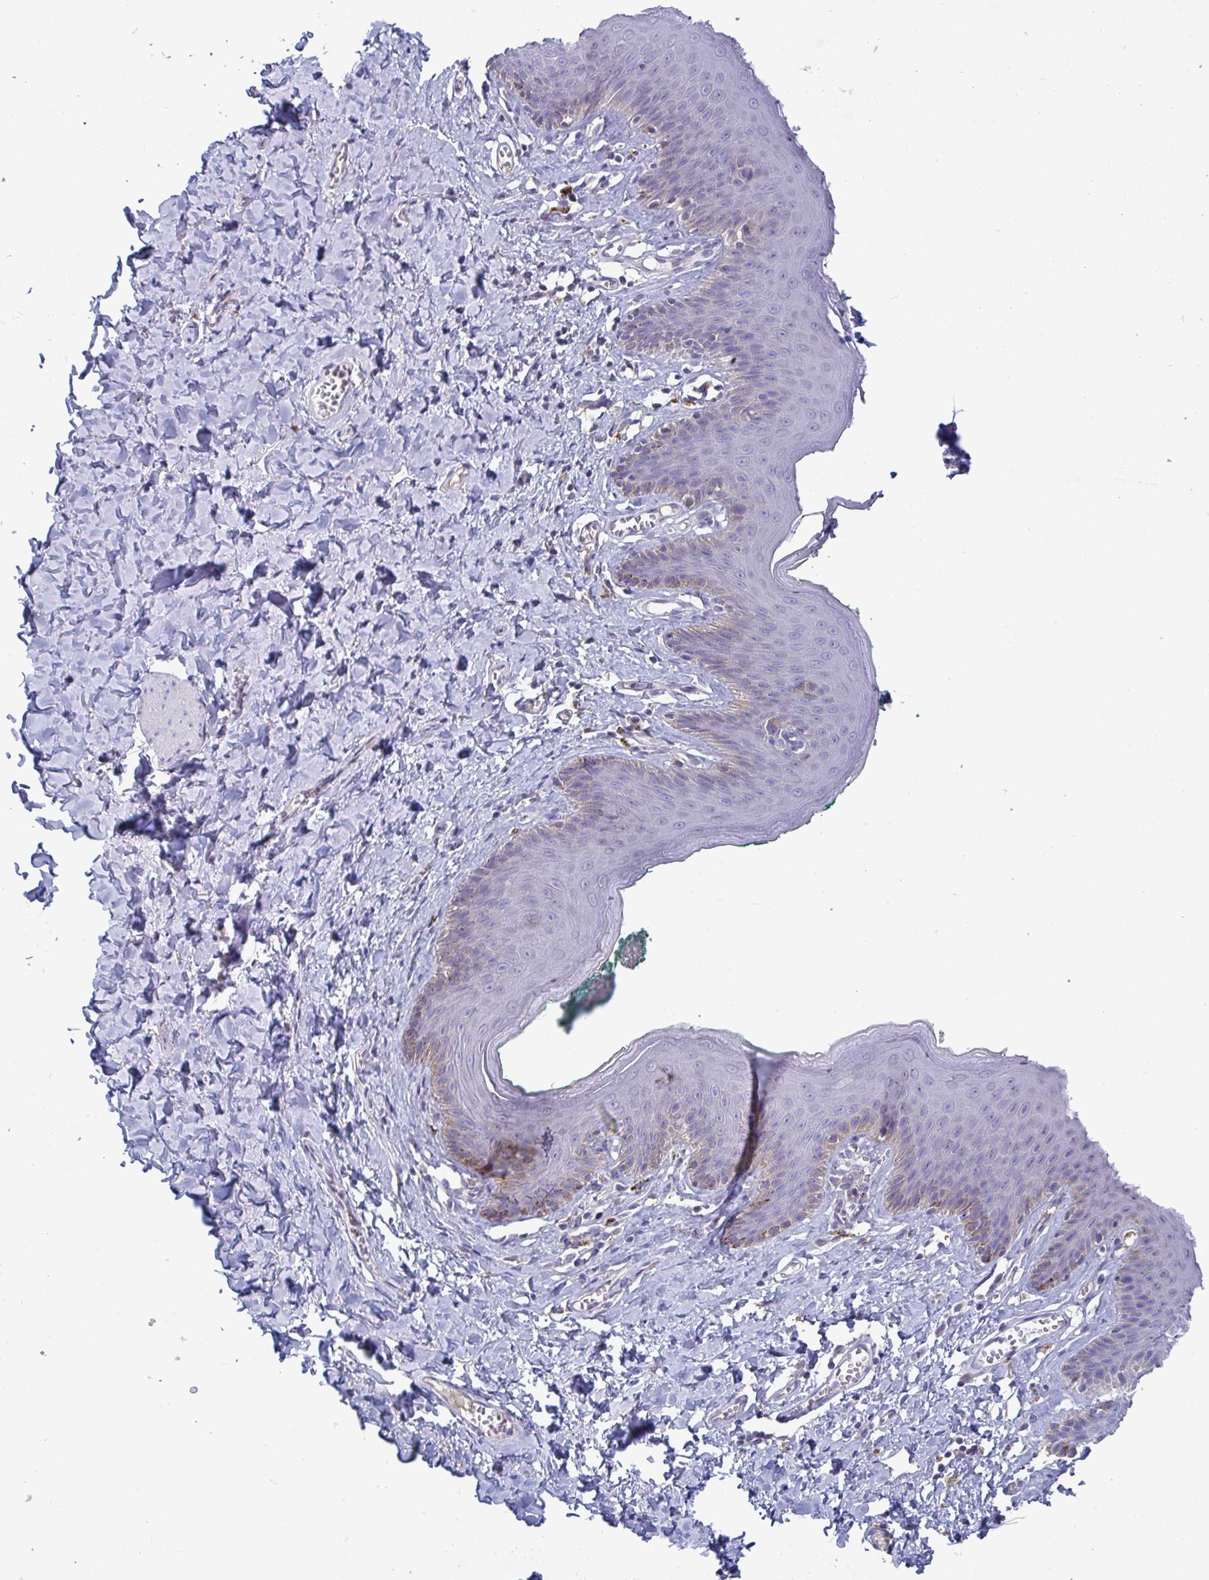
{"staining": {"intensity": "weak", "quantity": "<25%", "location": "cytoplasmic/membranous"}, "tissue": "skin", "cell_type": "Epidermal cells", "image_type": "normal", "snomed": [{"axis": "morphology", "description": "Normal tissue, NOS"}, {"axis": "topography", "description": "Vulva"}, {"axis": "topography", "description": "Peripheral nerve tissue"}], "caption": "Immunohistochemical staining of unremarkable skin displays no significant positivity in epidermal cells.", "gene": "GALNT13", "patient": {"sex": "female", "age": 66}}